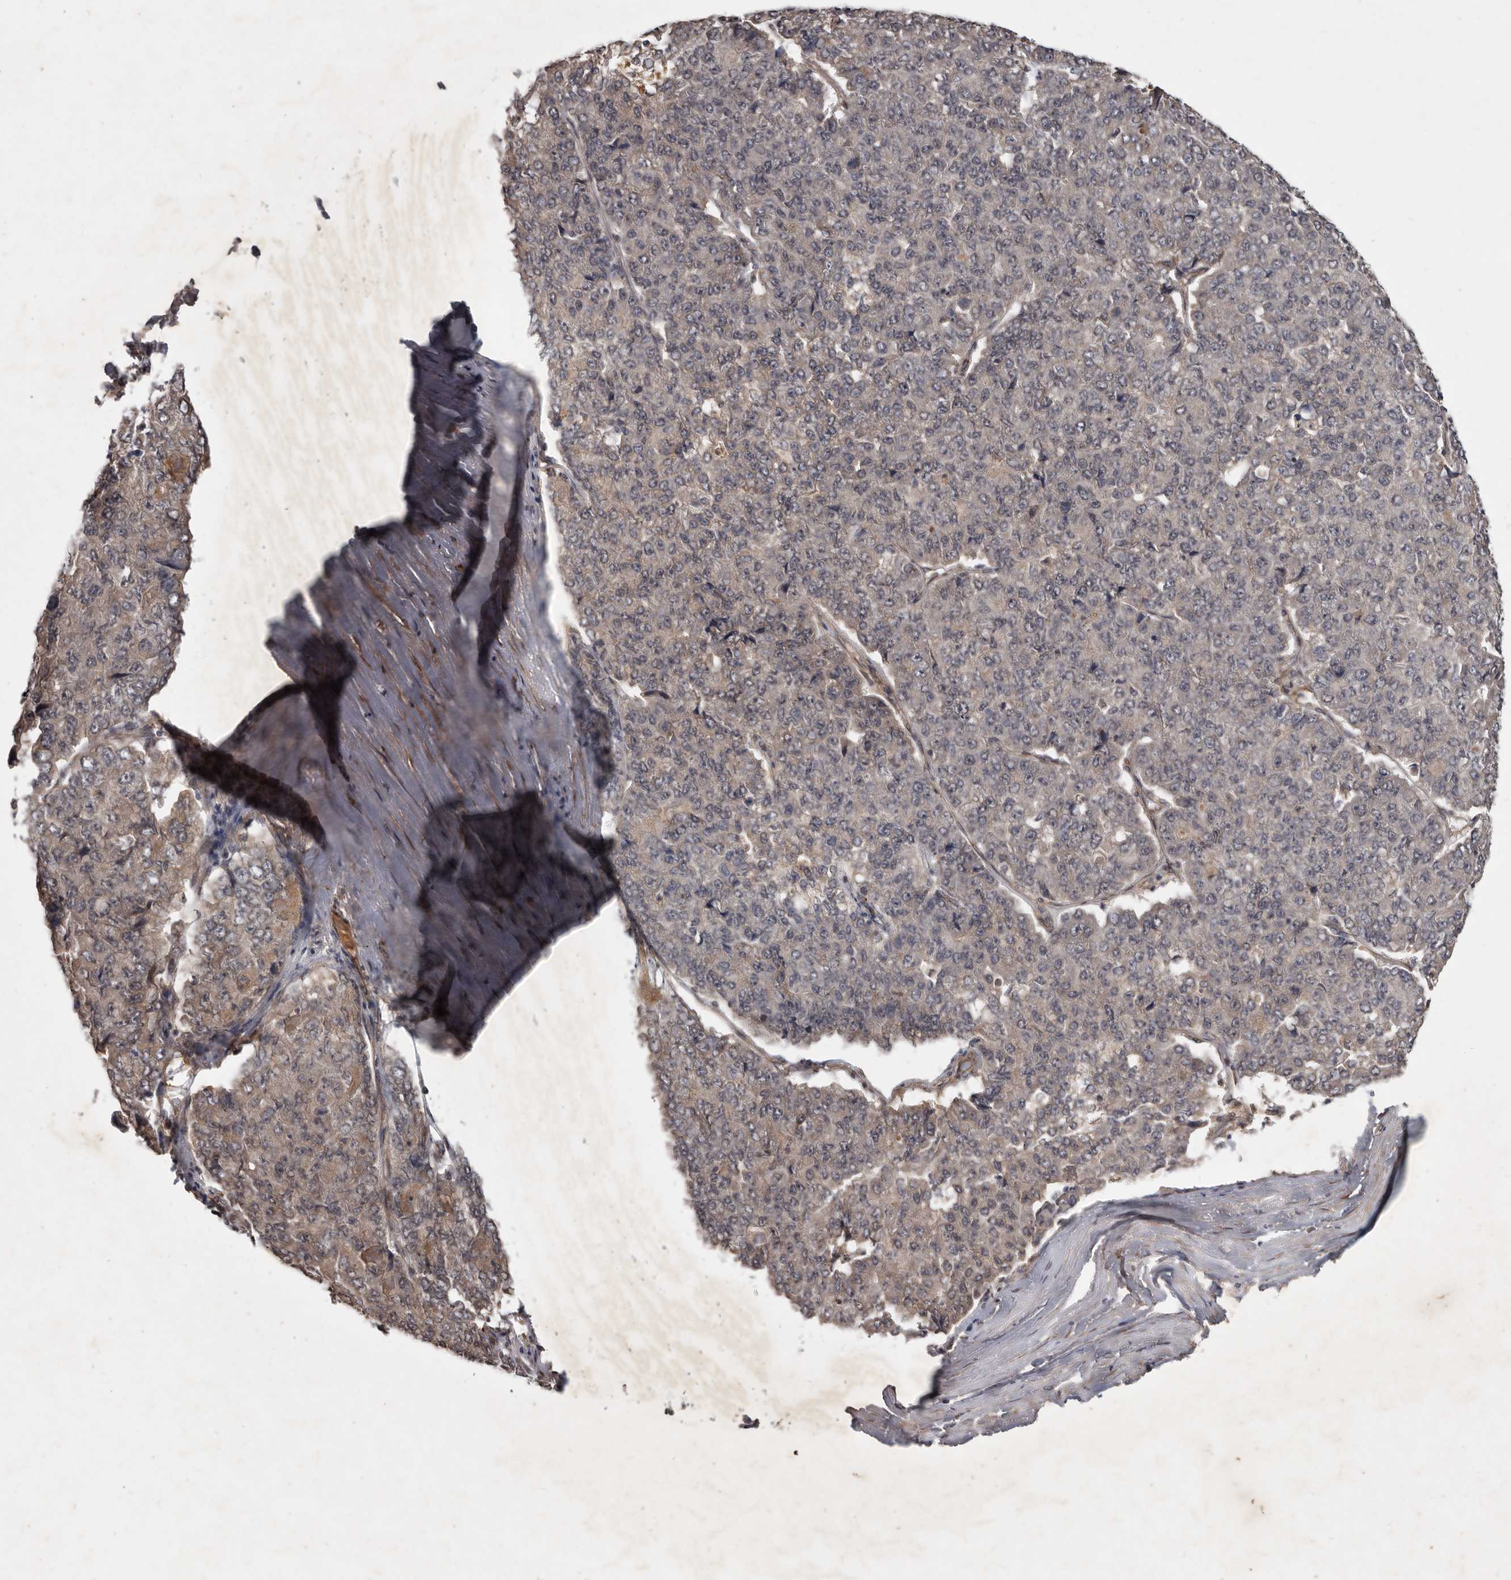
{"staining": {"intensity": "weak", "quantity": "<25%", "location": "cytoplasmic/membranous,nuclear"}, "tissue": "pancreatic cancer", "cell_type": "Tumor cells", "image_type": "cancer", "snomed": [{"axis": "morphology", "description": "Adenocarcinoma, NOS"}, {"axis": "topography", "description": "Pancreas"}], "caption": "Photomicrograph shows no significant protein staining in tumor cells of pancreatic cancer.", "gene": "DNAJC28", "patient": {"sex": "male", "age": 50}}